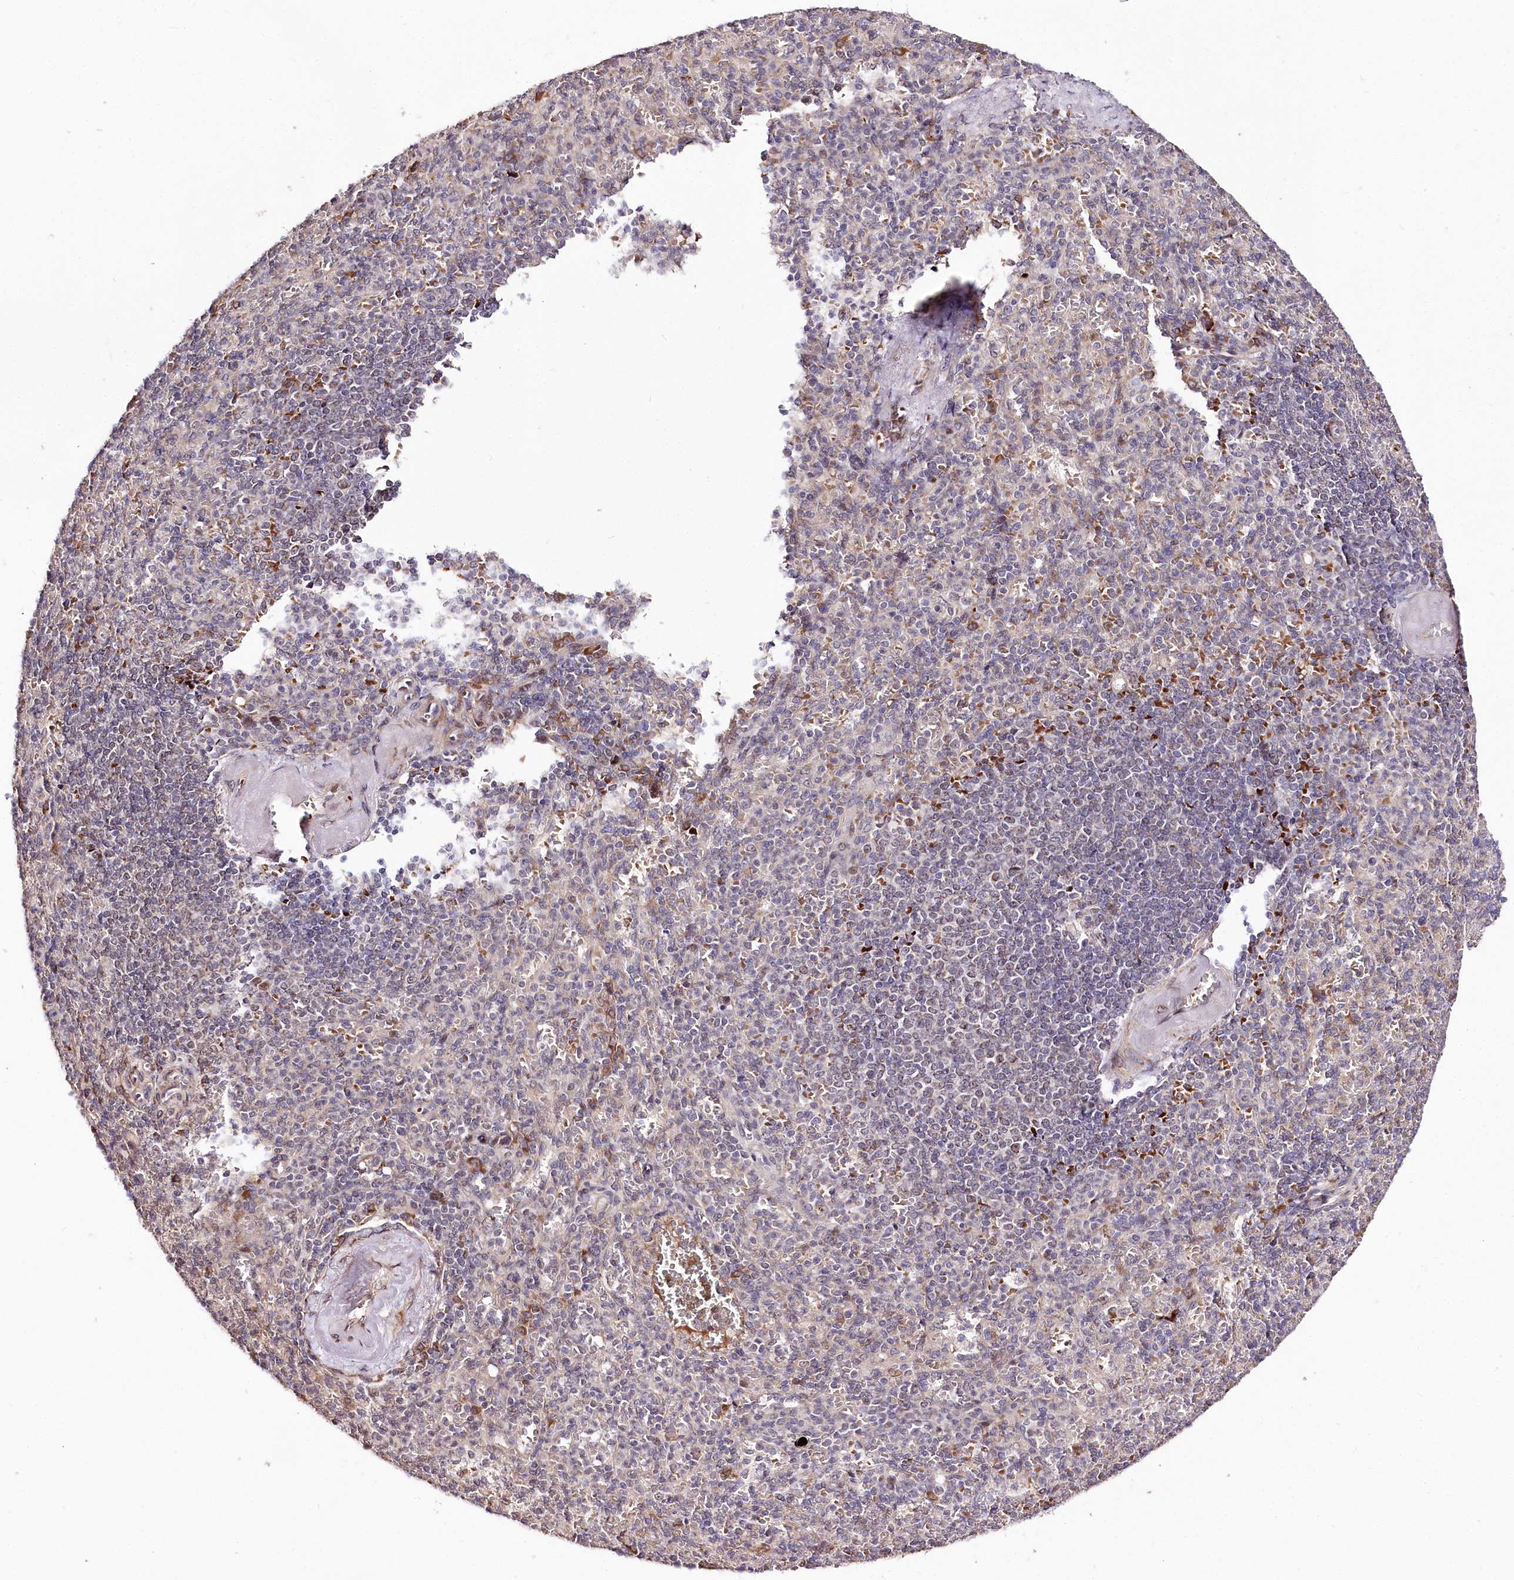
{"staining": {"intensity": "strong", "quantity": "<25%", "location": "cytoplasmic/membranous"}, "tissue": "spleen", "cell_type": "Cells in red pulp", "image_type": "normal", "snomed": [{"axis": "morphology", "description": "Normal tissue, NOS"}, {"axis": "topography", "description": "Spleen"}], "caption": "Immunohistochemical staining of unremarkable spleen exhibits strong cytoplasmic/membranous protein expression in approximately <25% of cells in red pulp.", "gene": "DMP1", "patient": {"sex": "female", "age": 74}}